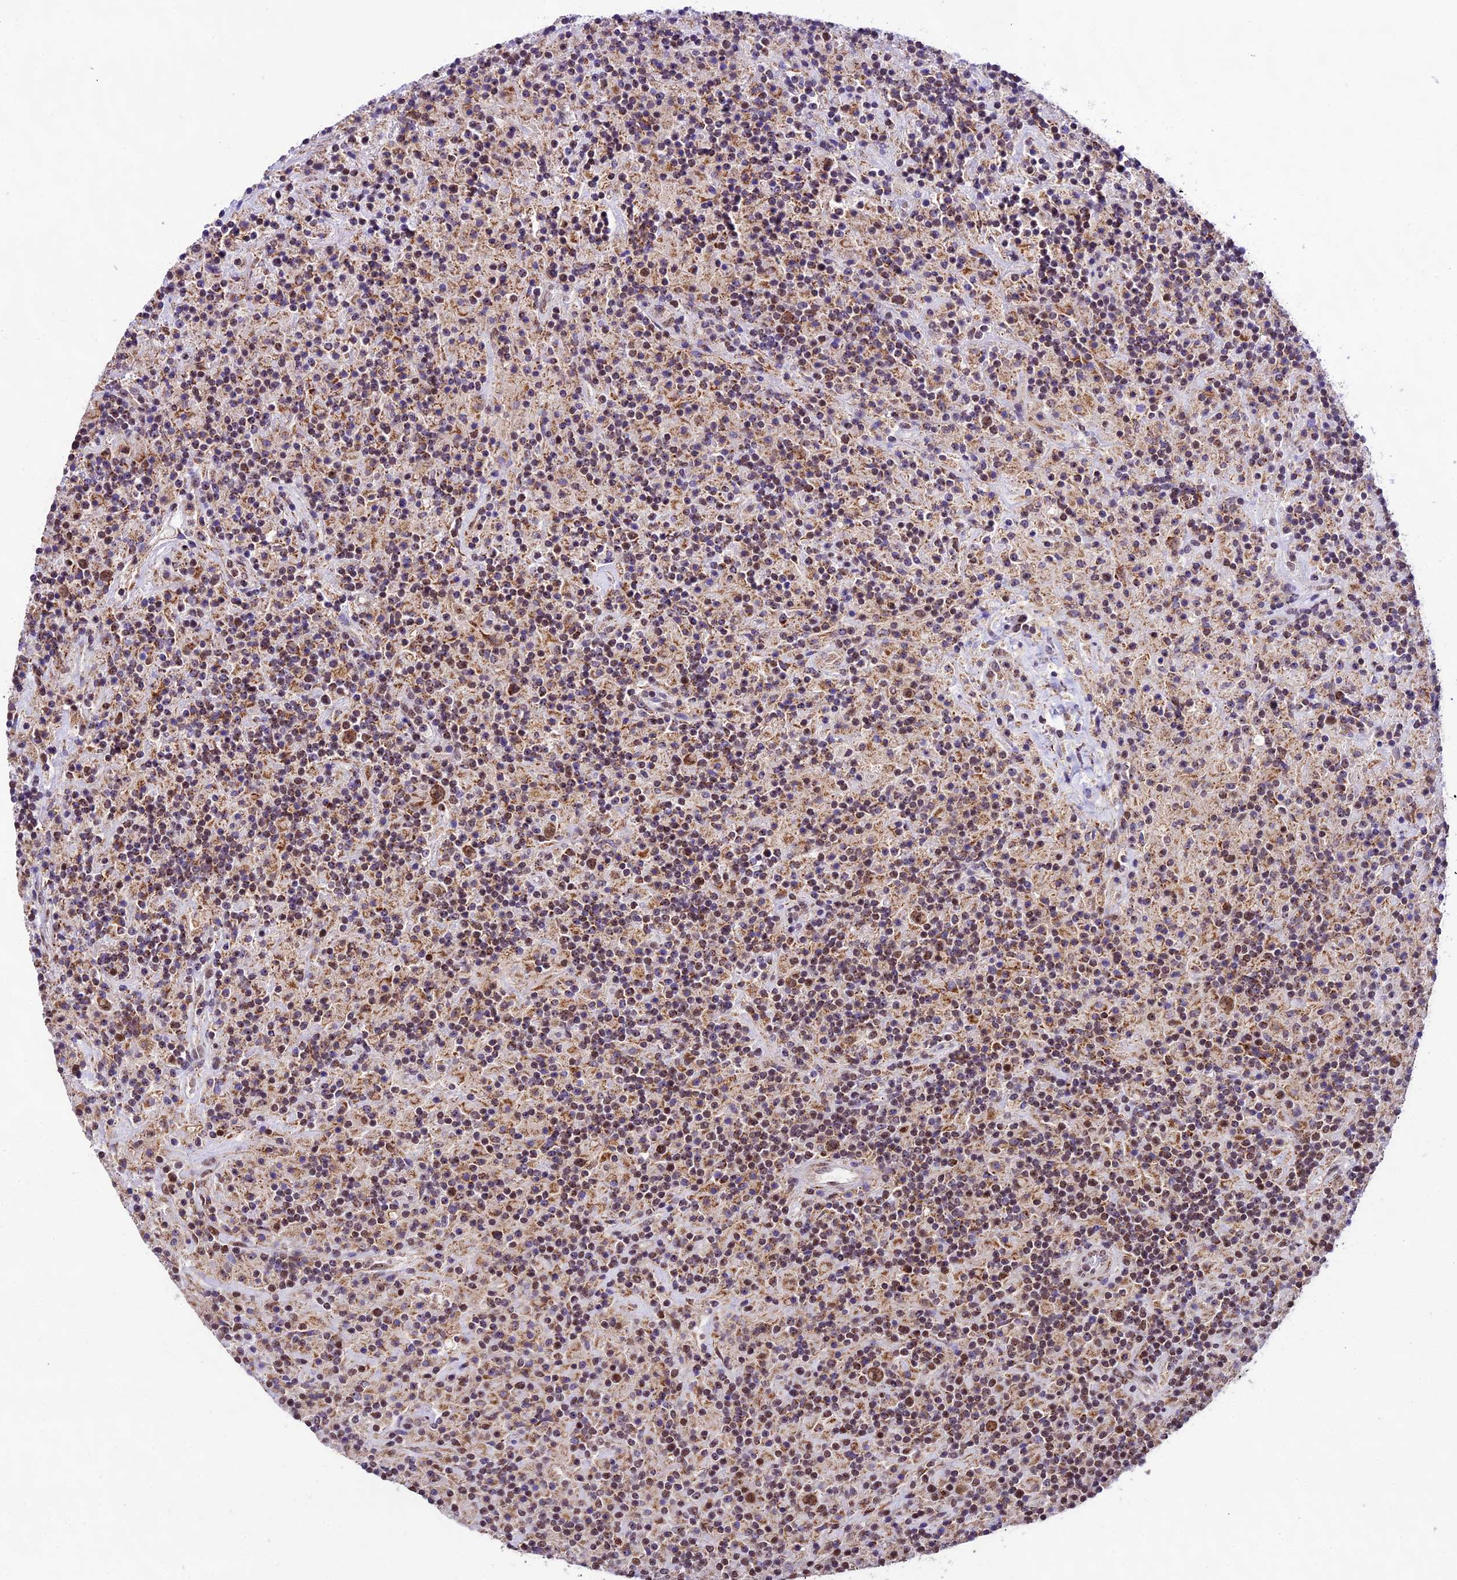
{"staining": {"intensity": "moderate", "quantity": ">75%", "location": "cytoplasmic/membranous,nuclear"}, "tissue": "lymphoma", "cell_type": "Tumor cells", "image_type": "cancer", "snomed": [{"axis": "morphology", "description": "Hodgkin's disease, NOS"}, {"axis": "topography", "description": "Lymph node"}], "caption": "Immunohistochemistry histopathology image of human Hodgkin's disease stained for a protein (brown), which exhibits medium levels of moderate cytoplasmic/membranous and nuclear positivity in about >75% of tumor cells.", "gene": "CARS2", "patient": {"sex": "male", "age": 70}}